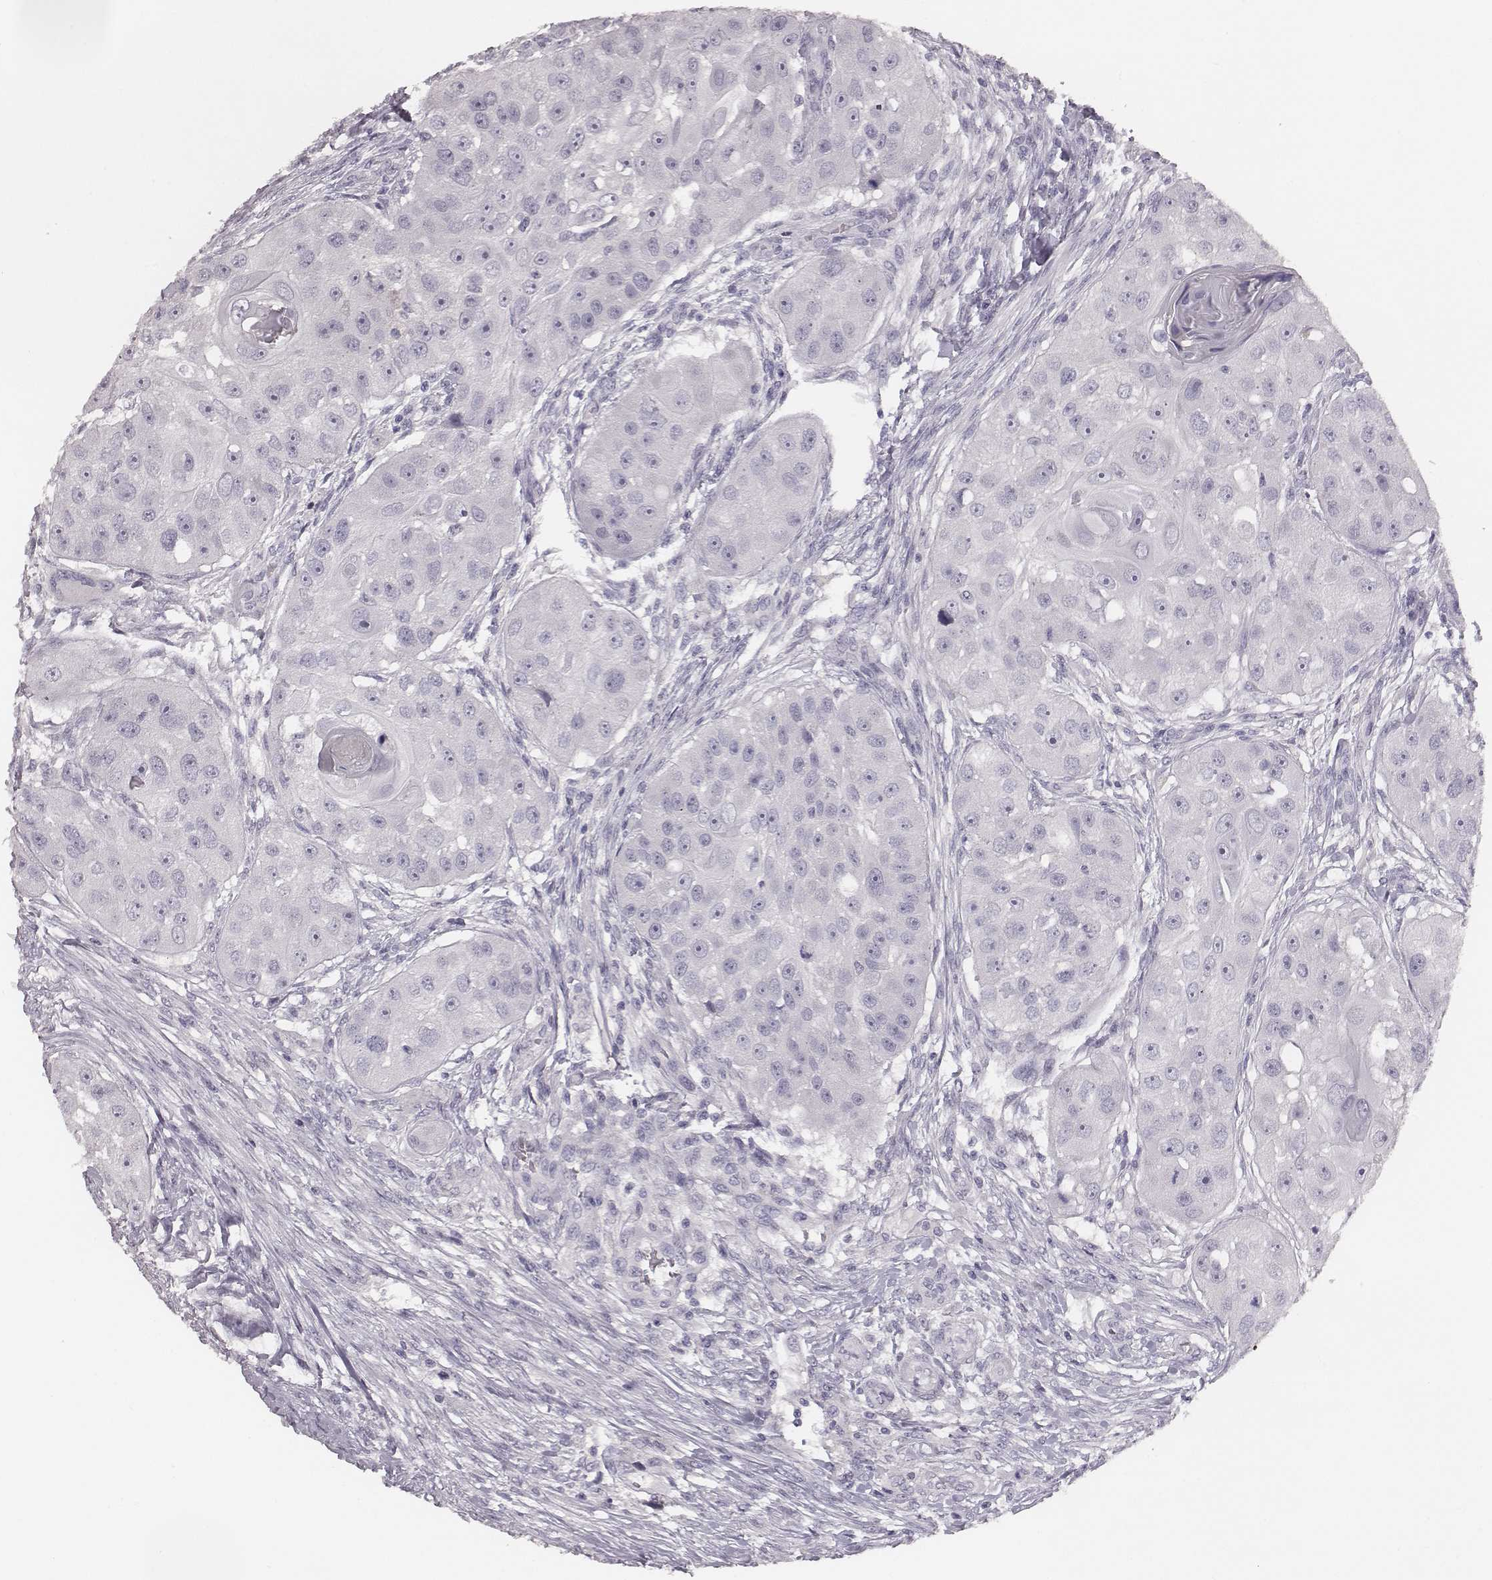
{"staining": {"intensity": "negative", "quantity": "none", "location": "none"}, "tissue": "head and neck cancer", "cell_type": "Tumor cells", "image_type": "cancer", "snomed": [{"axis": "morphology", "description": "Squamous cell carcinoma, NOS"}, {"axis": "topography", "description": "Head-Neck"}], "caption": "Immunohistochemistry (IHC) histopathology image of human head and neck cancer (squamous cell carcinoma) stained for a protein (brown), which displays no positivity in tumor cells.", "gene": "MYH6", "patient": {"sex": "male", "age": 51}}